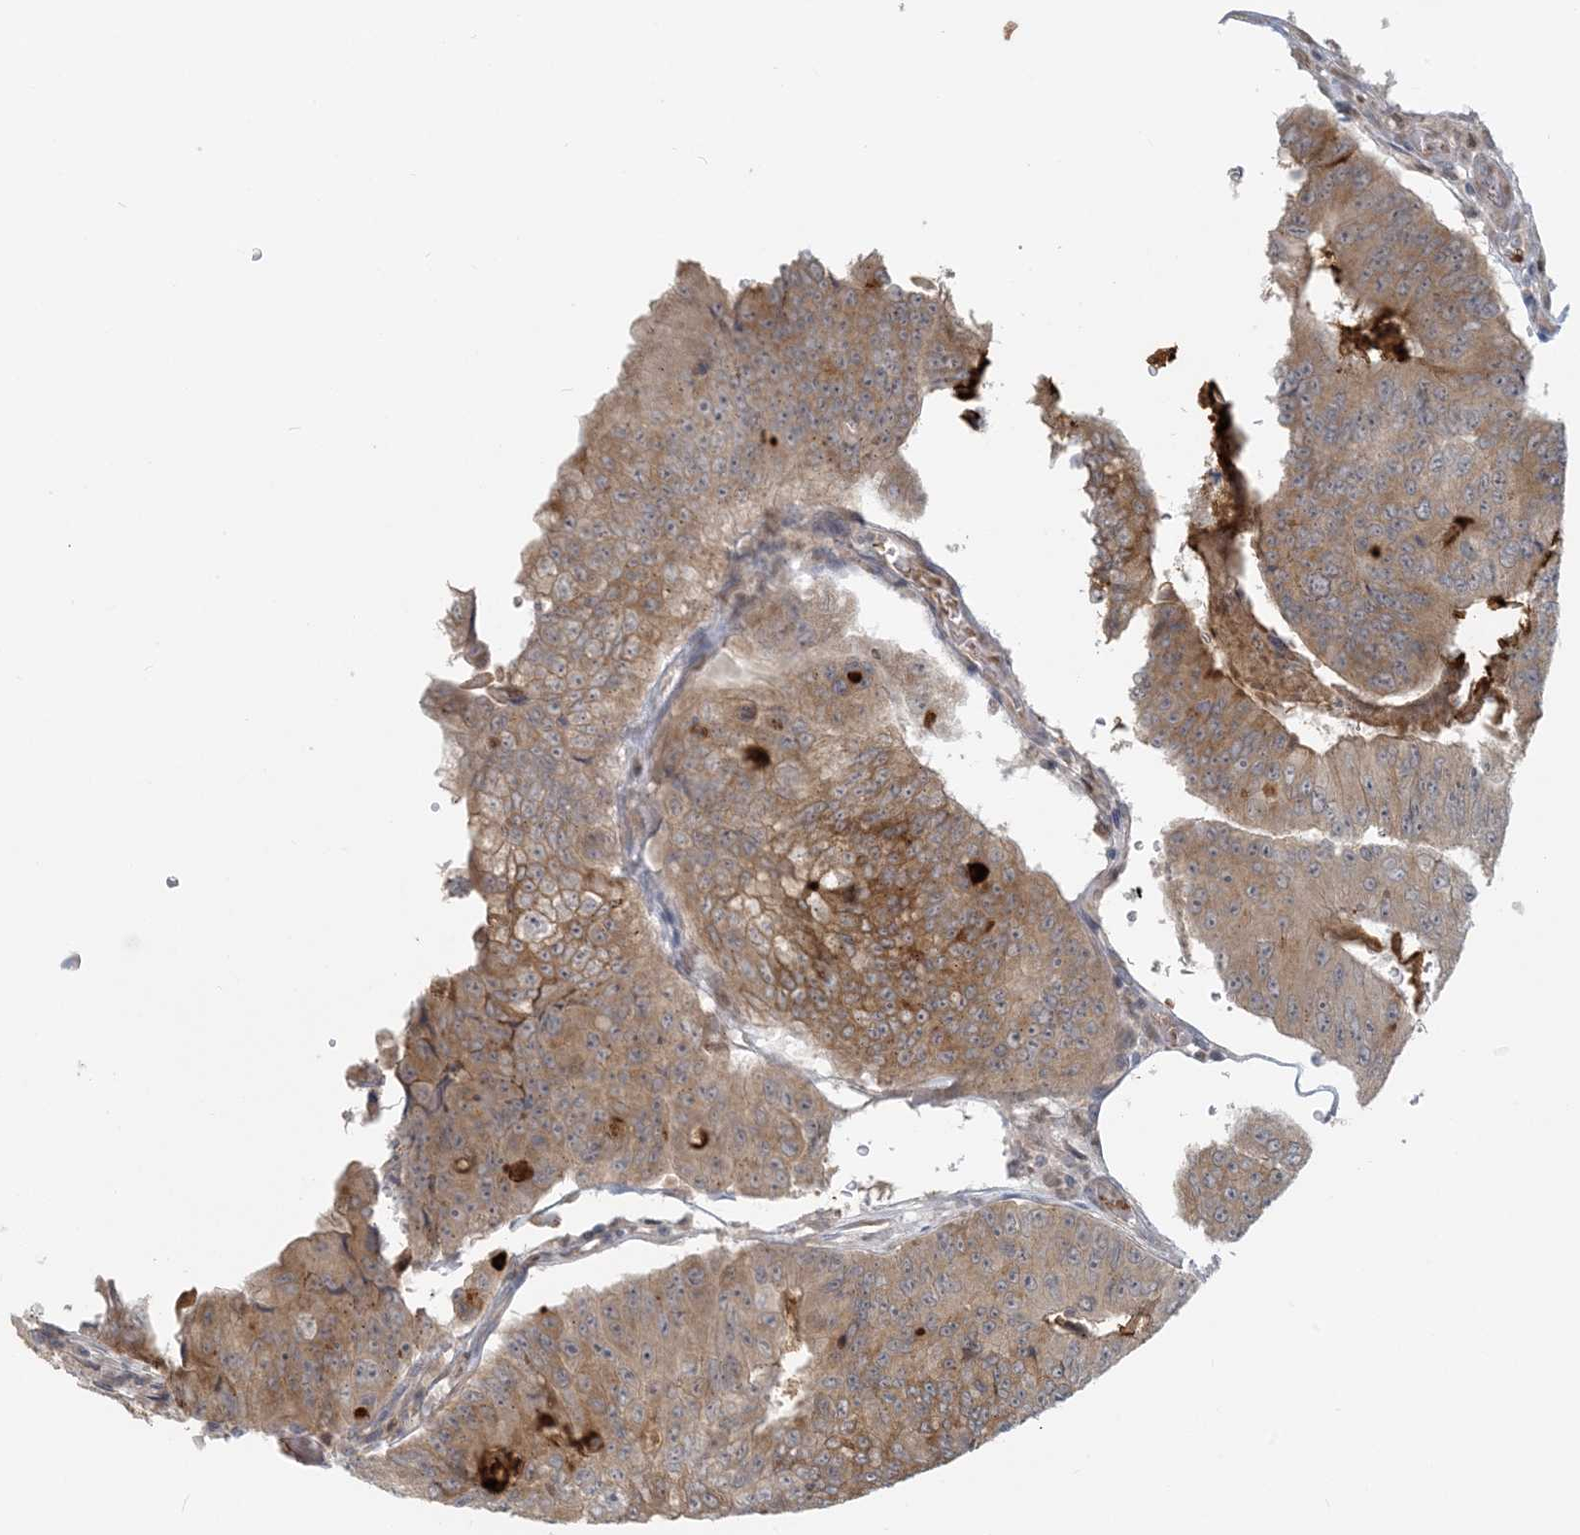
{"staining": {"intensity": "moderate", "quantity": ">75%", "location": "cytoplasmic/membranous"}, "tissue": "colorectal cancer", "cell_type": "Tumor cells", "image_type": "cancer", "snomed": [{"axis": "morphology", "description": "Adenocarcinoma, NOS"}, {"axis": "topography", "description": "Colon"}], "caption": "Colorectal adenocarcinoma was stained to show a protein in brown. There is medium levels of moderate cytoplasmic/membranous positivity in approximately >75% of tumor cells.", "gene": "CTDNEP1", "patient": {"sex": "female", "age": 67}}